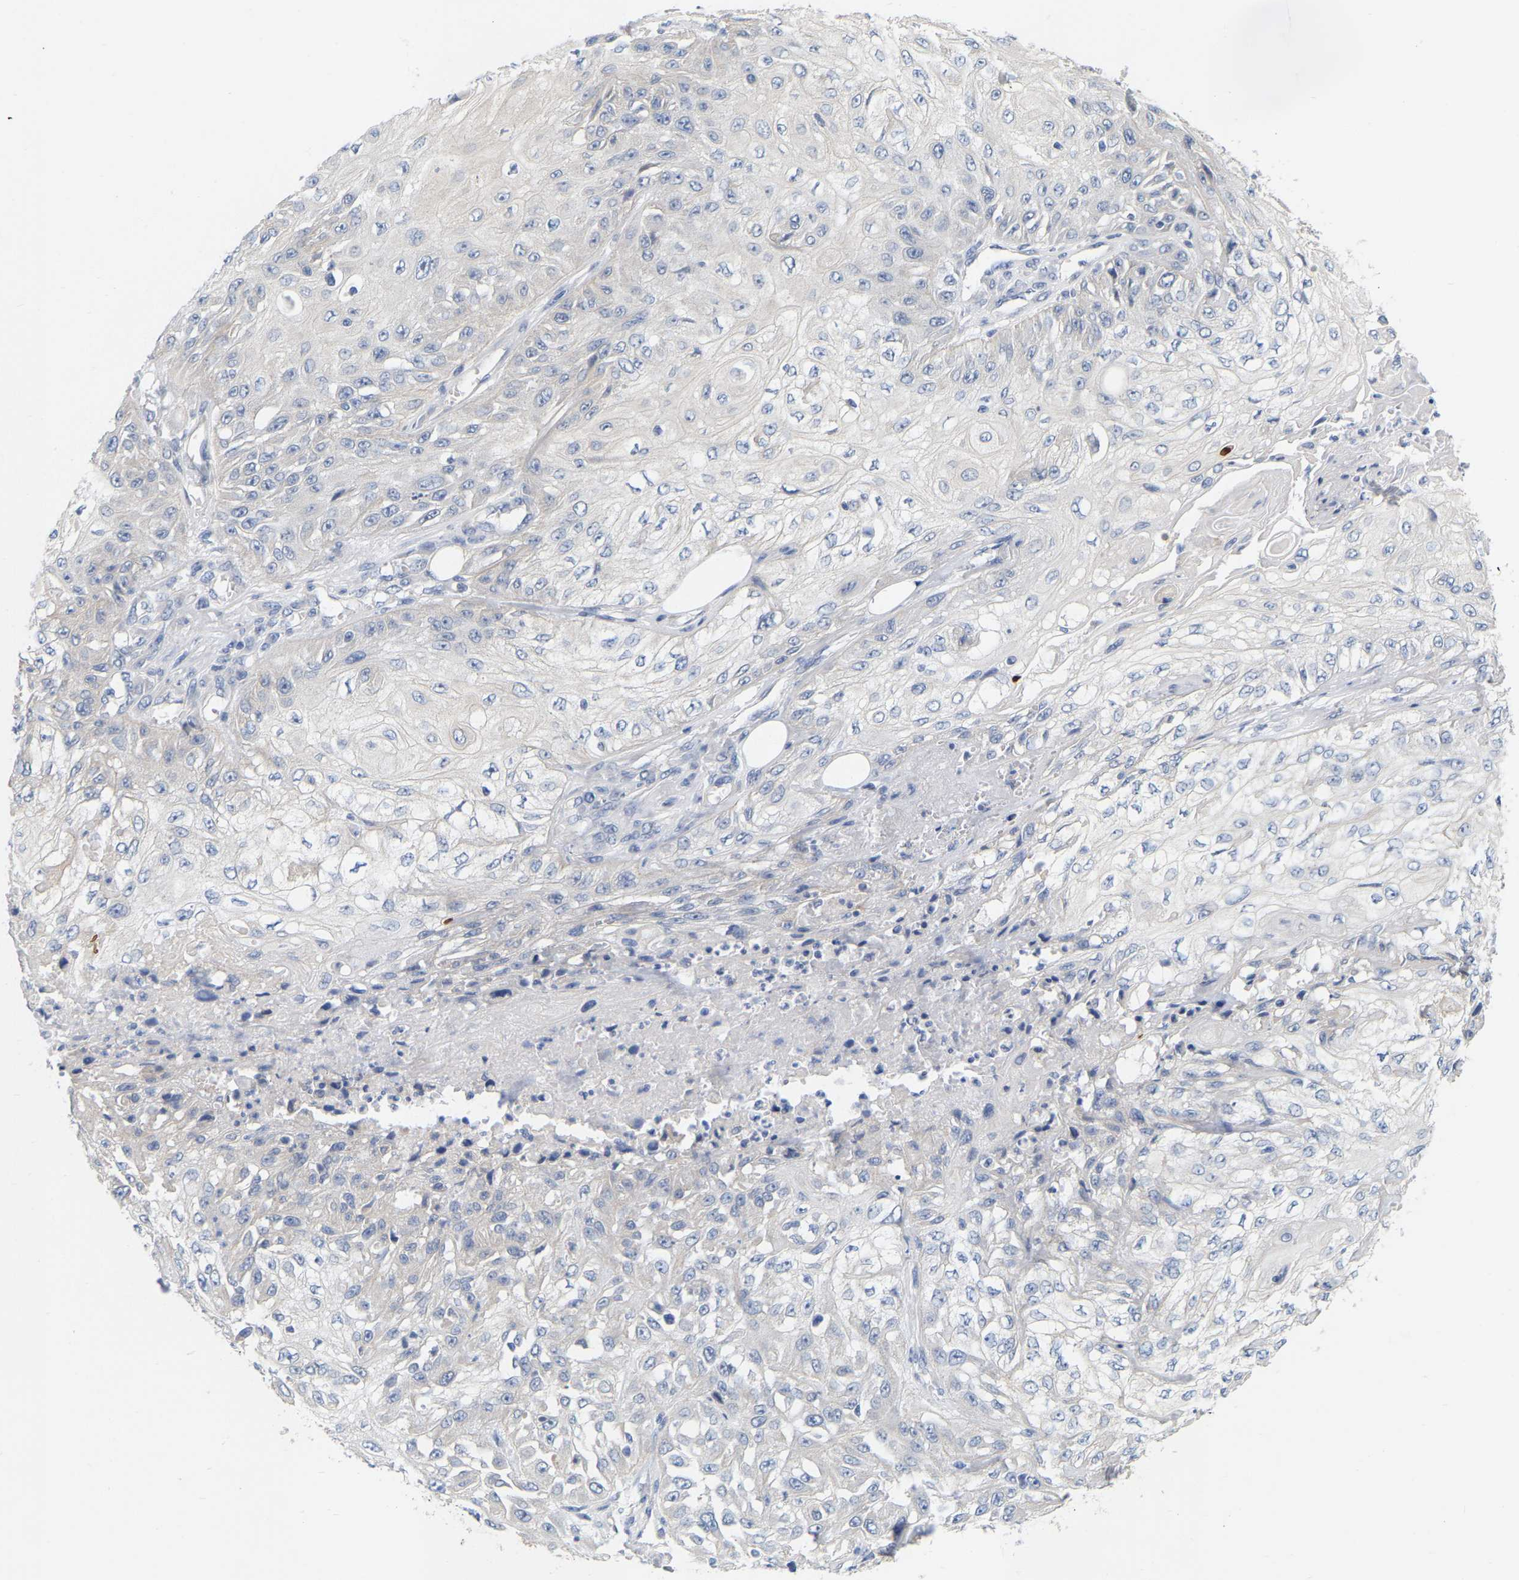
{"staining": {"intensity": "negative", "quantity": "none", "location": "none"}, "tissue": "skin cancer", "cell_type": "Tumor cells", "image_type": "cancer", "snomed": [{"axis": "morphology", "description": "Squamous cell carcinoma, NOS"}, {"axis": "morphology", "description": "Squamous cell carcinoma, metastatic, NOS"}, {"axis": "topography", "description": "Skin"}, {"axis": "topography", "description": "Lymph node"}], "caption": "Tumor cells show no significant expression in skin cancer (squamous cell carcinoma).", "gene": "WIPI2", "patient": {"sex": "male", "age": 75}}